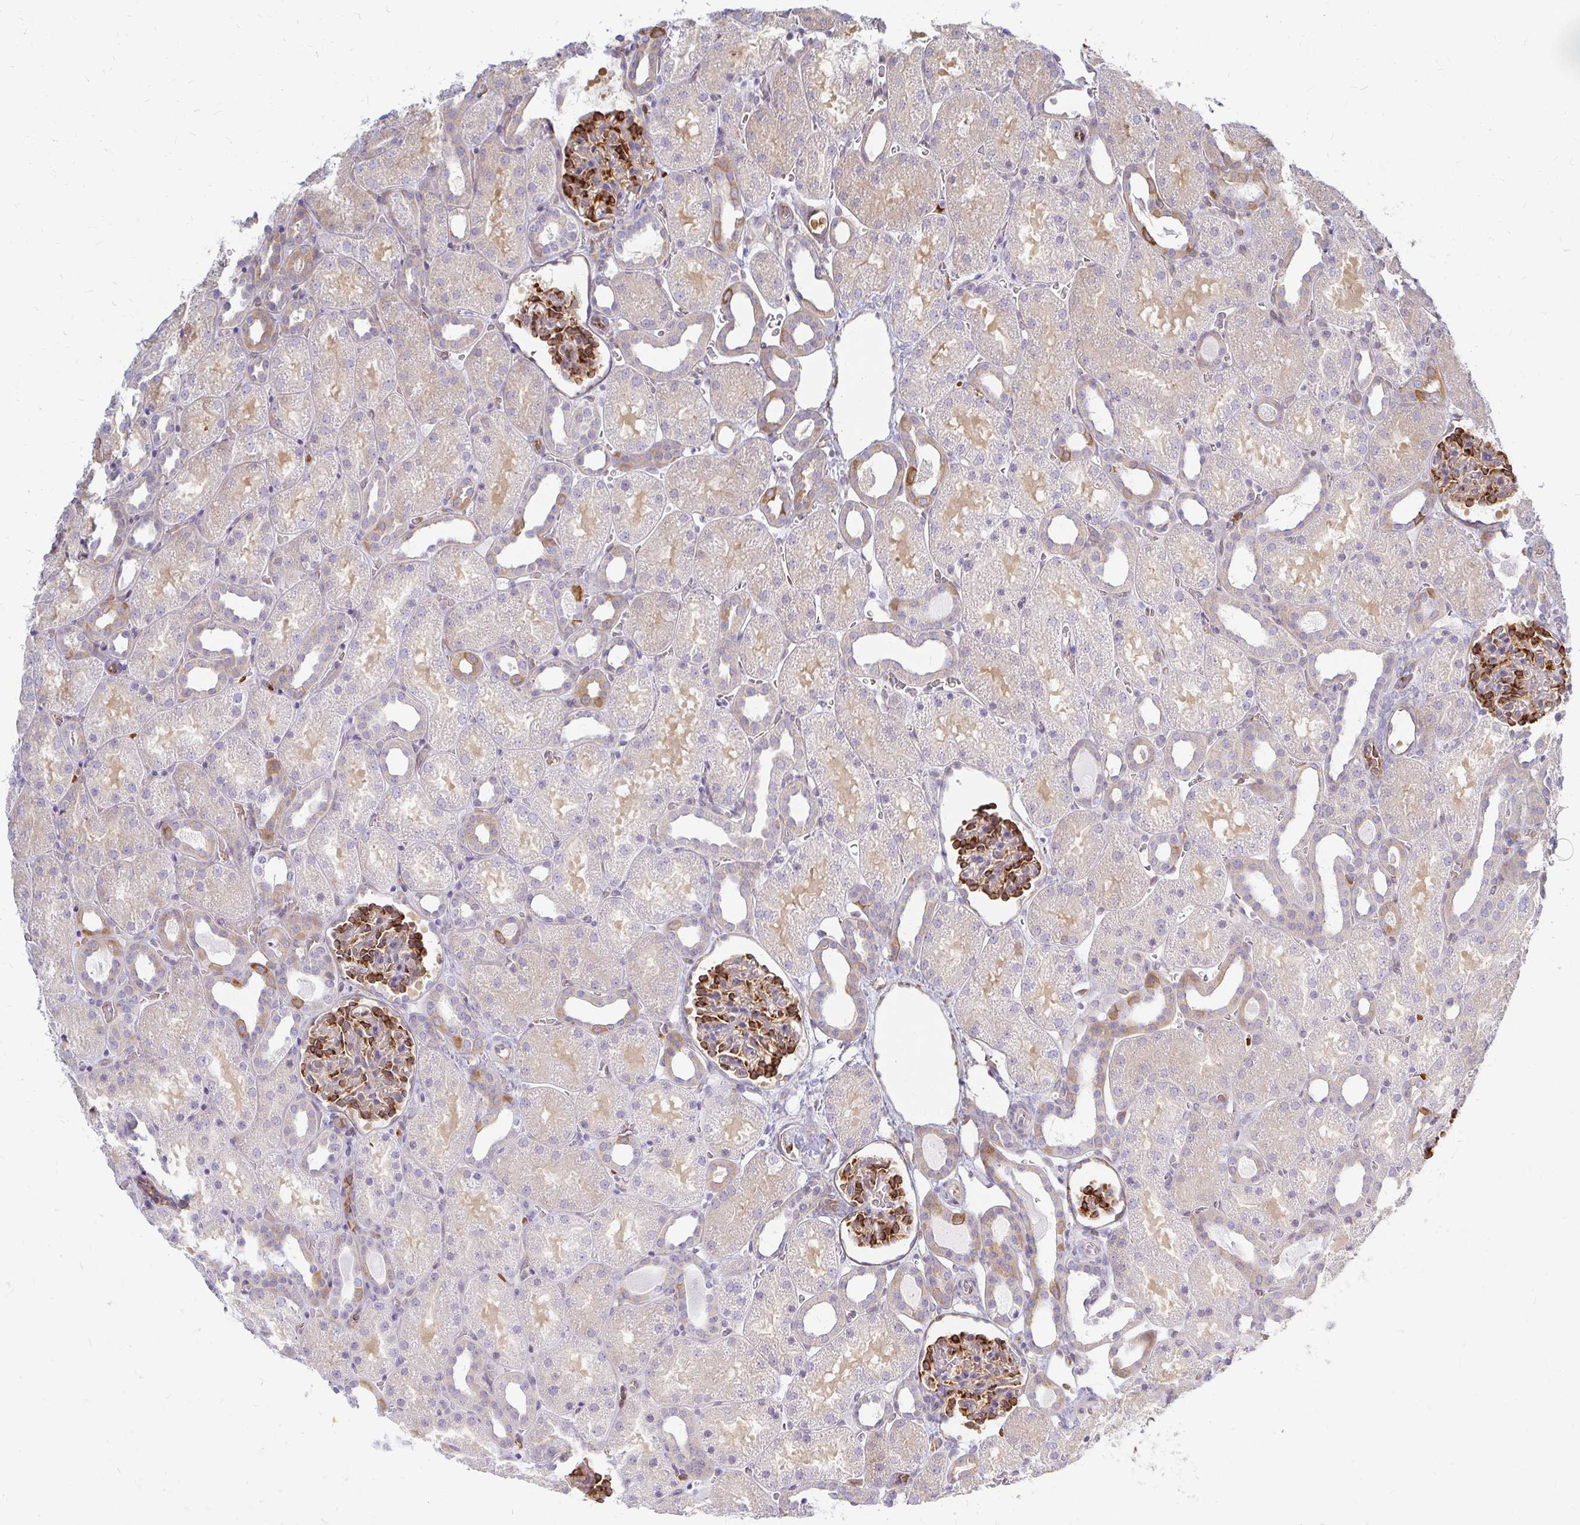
{"staining": {"intensity": "strong", "quantity": "25%-75%", "location": "cytoplasmic/membranous"}, "tissue": "kidney", "cell_type": "Cells in glomeruli", "image_type": "normal", "snomed": [{"axis": "morphology", "description": "Normal tissue, NOS"}, {"axis": "topography", "description": "Kidney"}], "caption": "A photomicrograph of human kidney stained for a protein reveals strong cytoplasmic/membranous brown staining in cells in glomeruli. The protein is shown in brown color, while the nuclei are stained blue.", "gene": "CAST", "patient": {"sex": "male", "age": 2}}